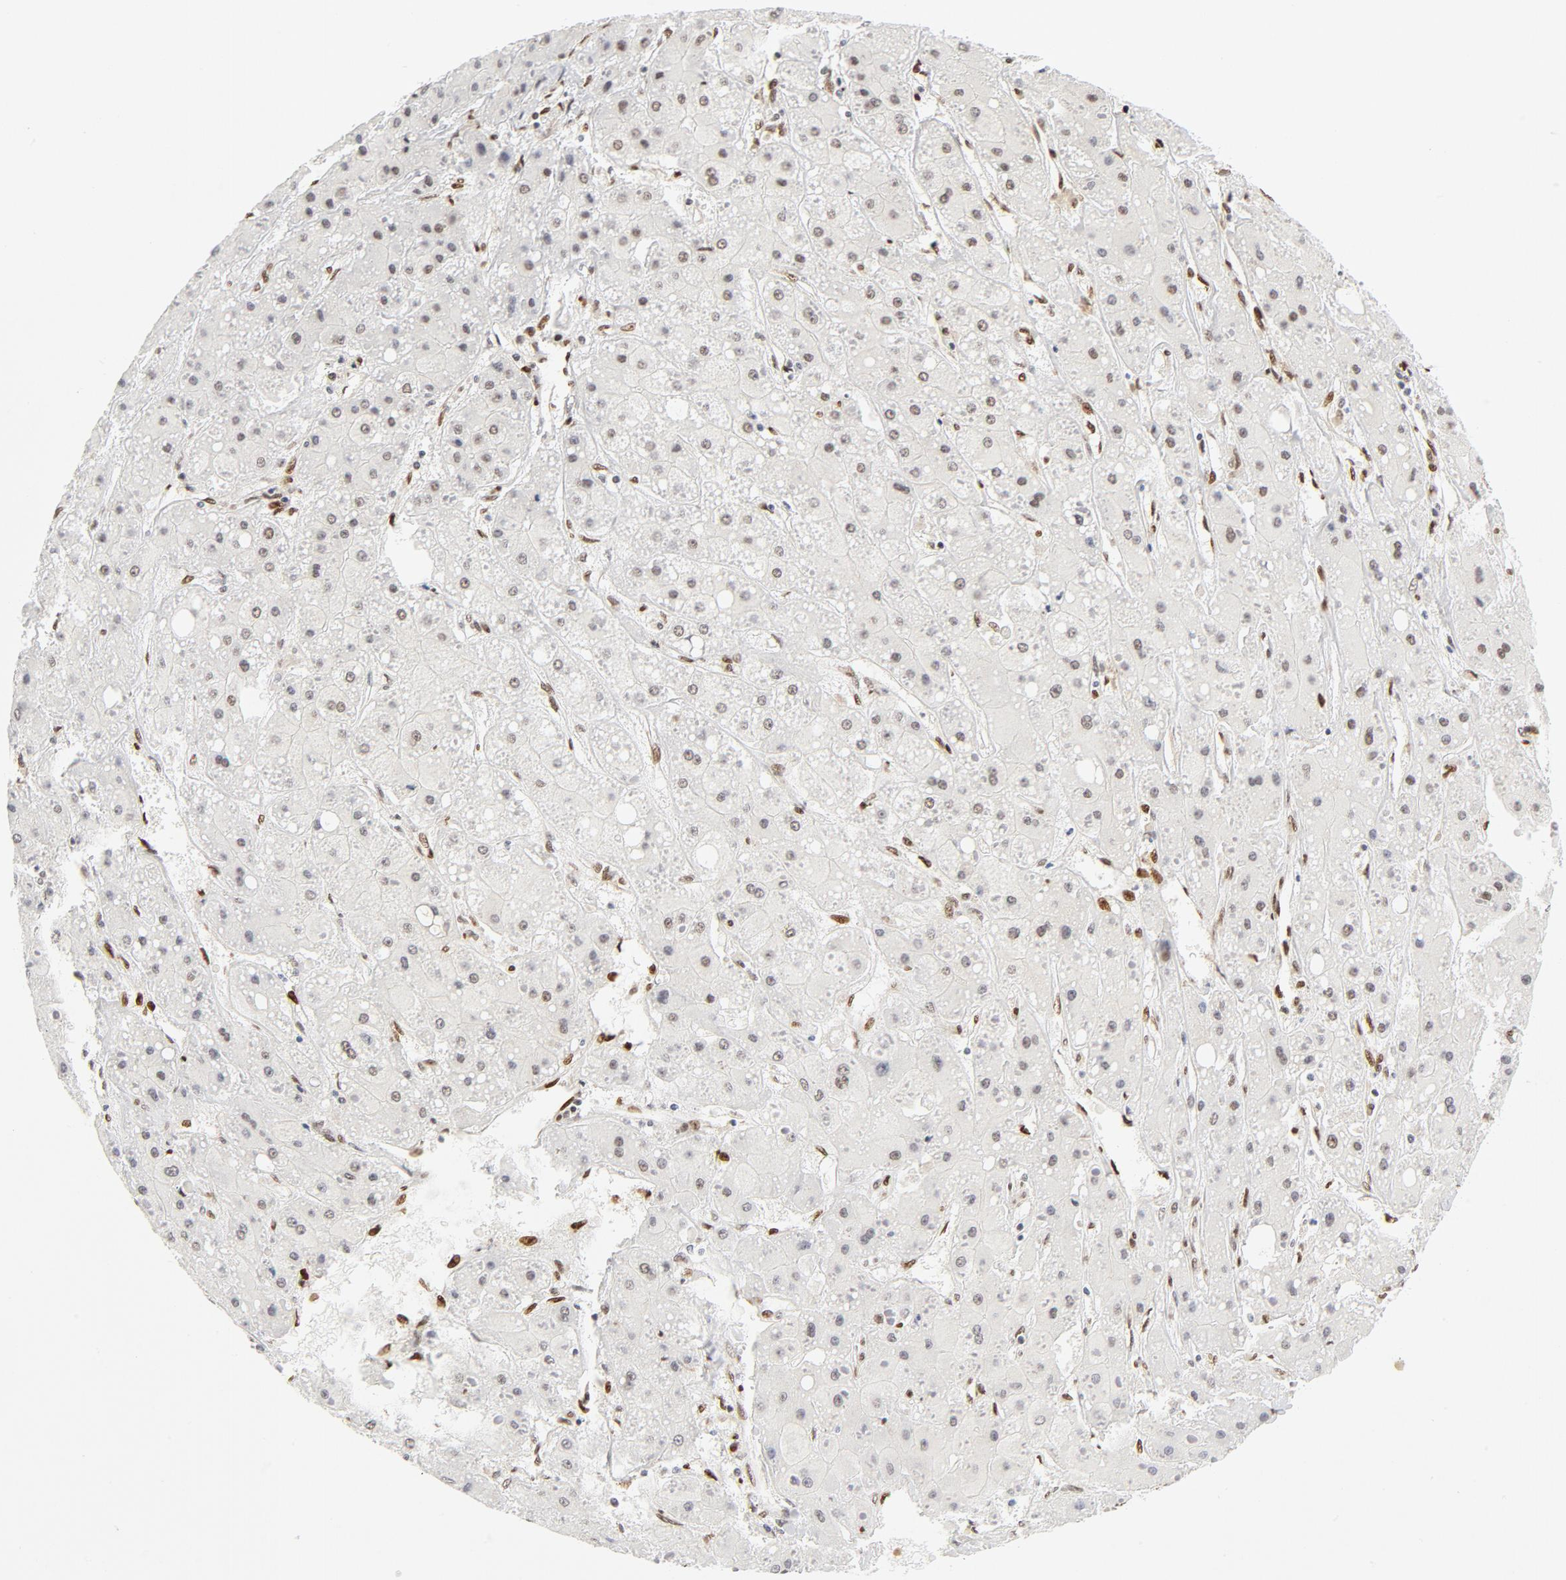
{"staining": {"intensity": "weak", "quantity": "<25%", "location": "nuclear"}, "tissue": "liver cancer", "cell_type": "Tumor cells", "image_type": "cancer", "snomed": [{"axis": "morphology", "description": "Carcinoma, Hepatocellular, NOS"}, {"axis": "topography", "description": "Liver"}], "caption": "A photomicrograph of liver hepatocellular carcinoma stained for a protein reveals no brown staining in tumor cells.", "gene": "MEF2A", "patient": {"sex": "female", "age": 52}}